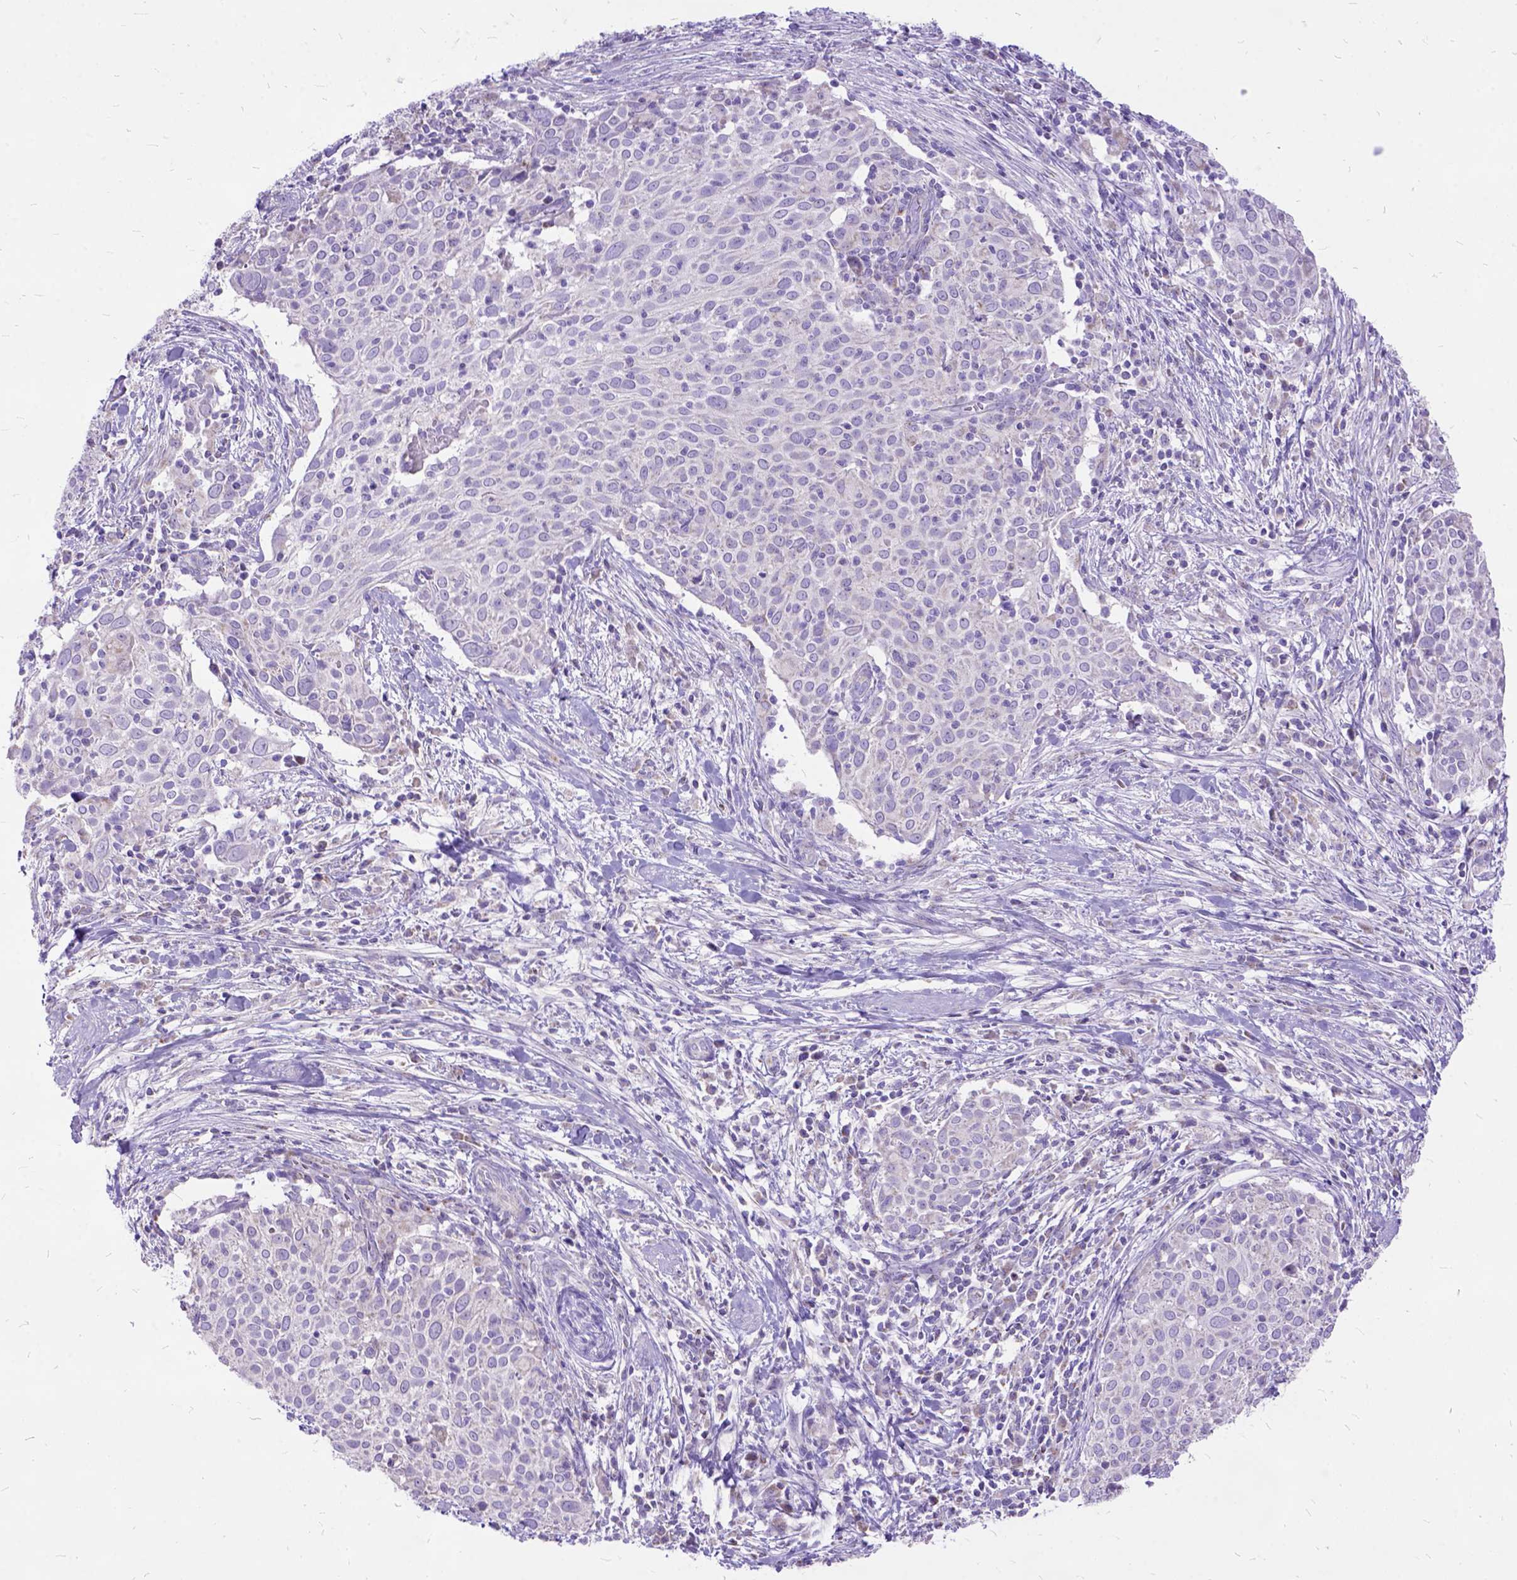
{"staining": {"intensity": "negative", "quantity": "none", "location": "none"}, "tissue": "cervical cancer", "cell_type": "Tumor cells", "image_type": "cancer", "snomed": [{"axis": "morphology", "description": "Squamous cell carcinoma, NOS"}, {"axis": "topography", "description": "Cervix"}], "caption": "Human cervical cancer (squamous cell carcinoma) stained for a protein using immunohistochemistry demonstrates no staining in tumor cells.", "gene": "CTAG2", "patient": {"sex": "female", "age": 39}}